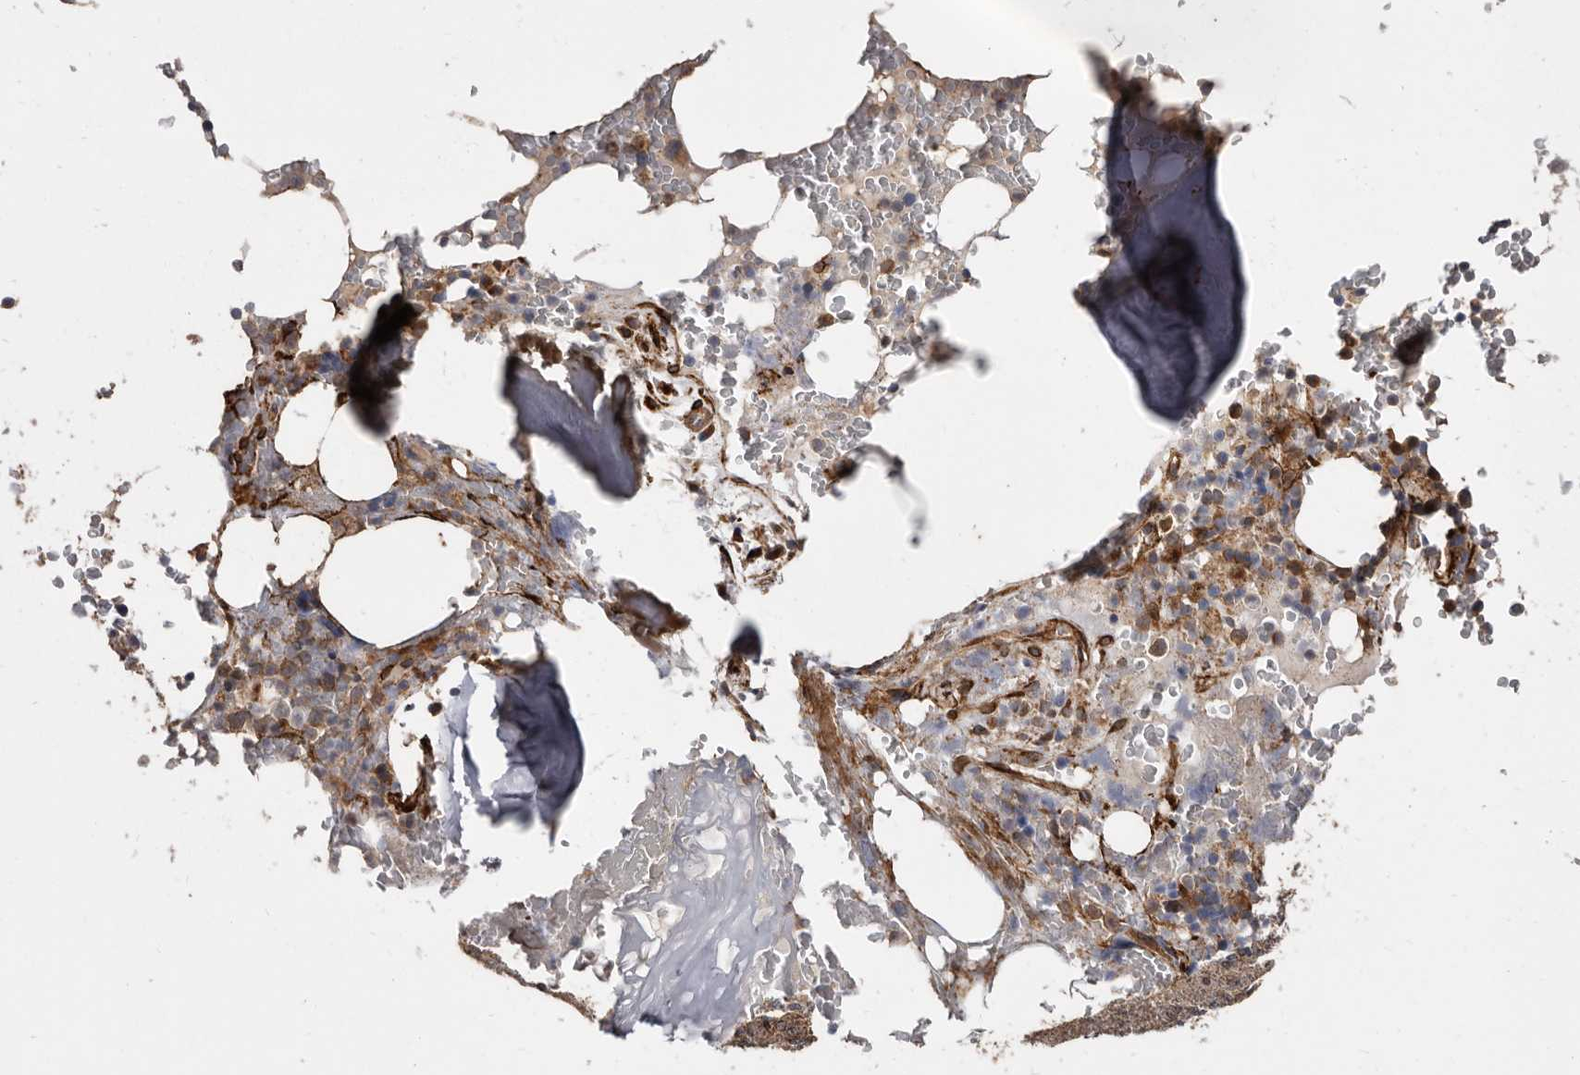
{"staining": {"intensity": "moderate", "quantity": "25%-75%", "location": "cytoplasmic/membranous"}, "tissue": "bone marrow", "cell_type": "Hematopoietic cells", "image_type": "normal", "snomed": [{"axis": "morphology", "description": "Normal tissue, NOS"}, {"axis": "topography", "description": "Bone marrow"}], "caption": "Normal bone marrow was stained to show a protein in brown. There is medium levels of moderate cytoplasmic/membranous staining in approximately 25%-75% of hematopoietic cells. (Stains: DAB in brown, nuclei in blue, Microscopy: brightfield microscopy at high magnification).", "gene": "FLAD1", "patient": {"sex": "male", "age": 58}}